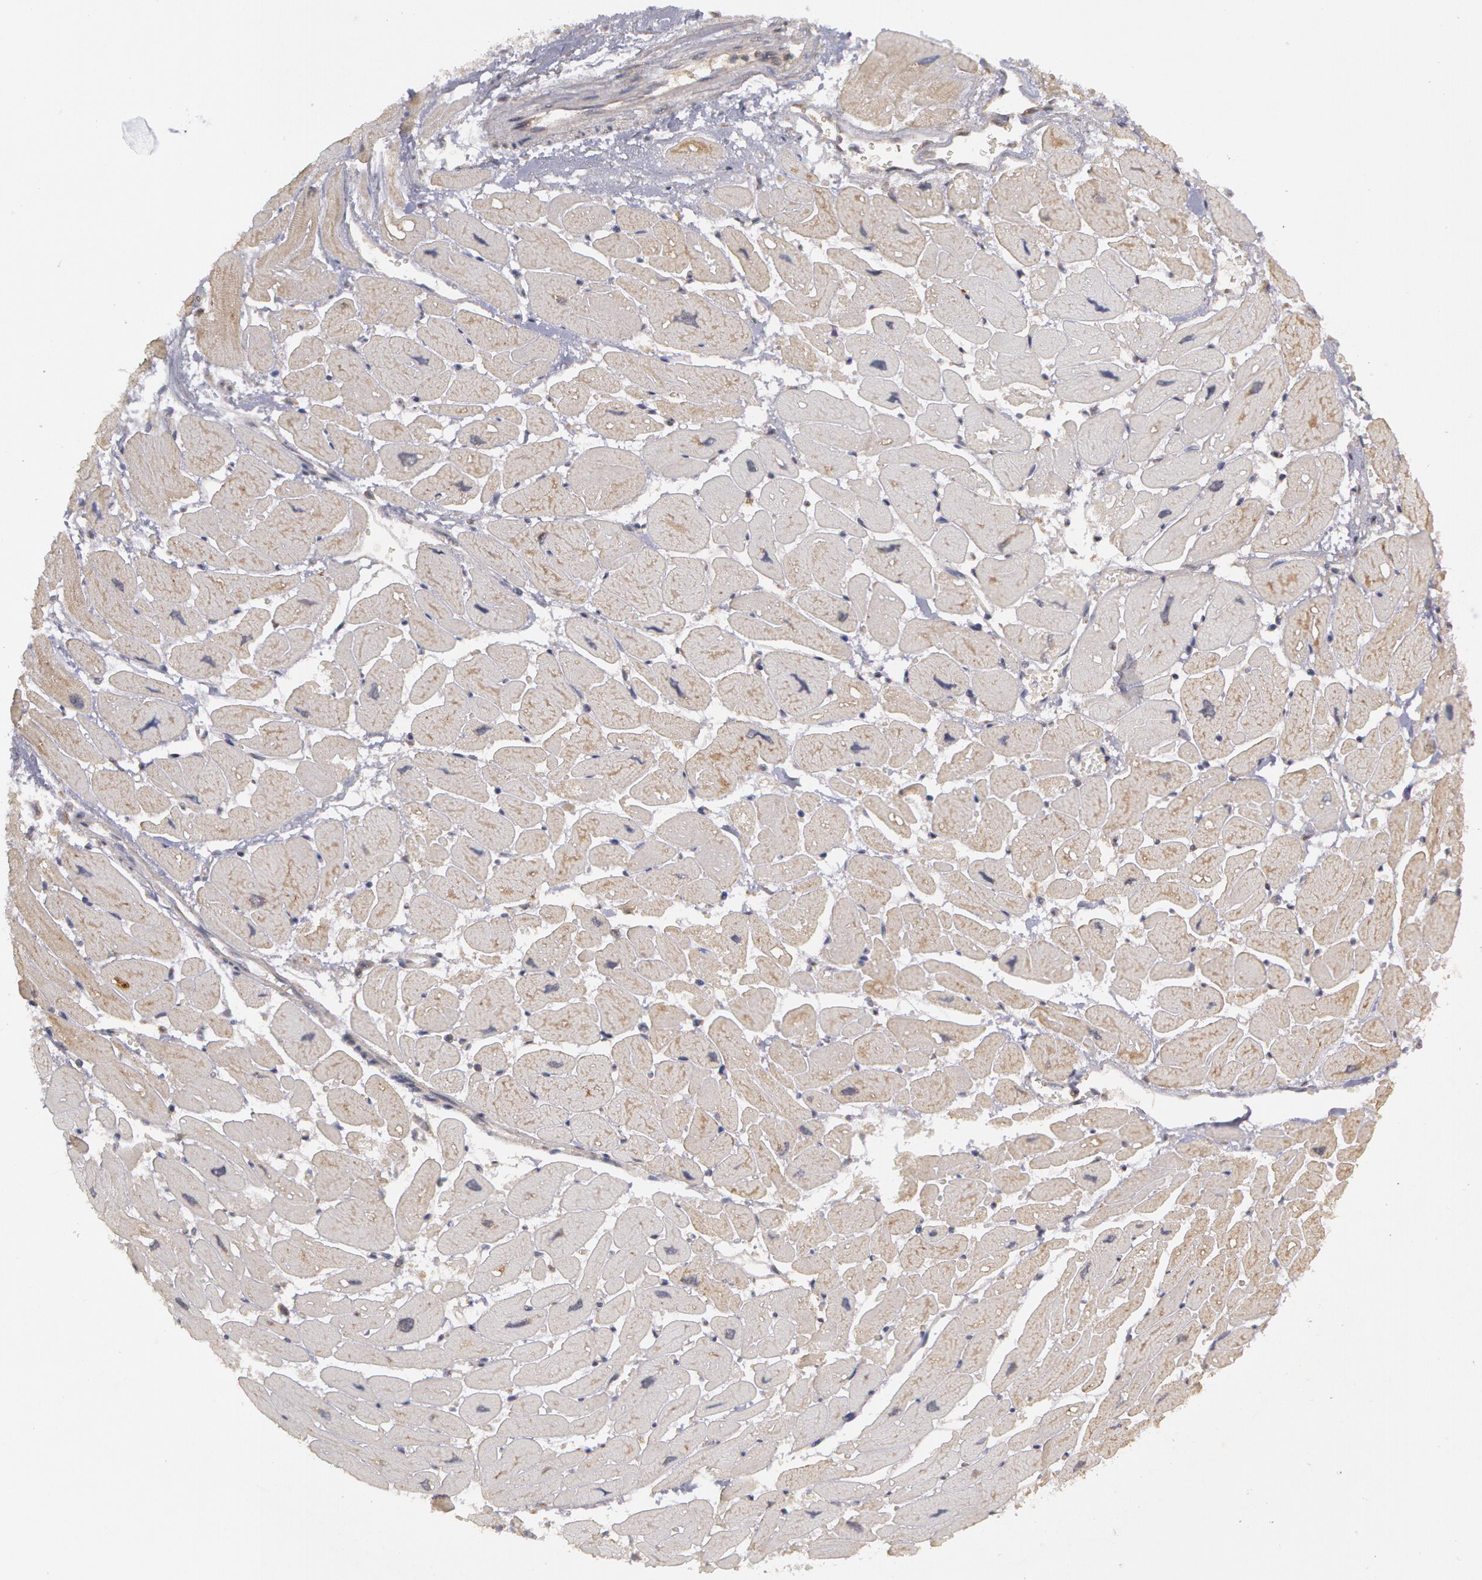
{"staining": {"intensity": "weak", "quantity": "25%-75%", "location": "cytoplasmic/membranous"}, "tissue": "heart muscle", "cell_type": "Cardiomyocytes", "image_type": "normal", "snomed": [{"axis": "morphology", "description": "Normal tissue, NOS"}, {"axis": "topography", "description": "Heart"}], "caption": "IHC photomicrograph of unremarkable human heart muscle stained for a protein (brown), which exhibits low levels of weak cytoplasmic/membranous expression in approximately 25%-75% of cardiomyocytes.", "gene": "GLIS1", "patient": {"sex": "female", "age": 54}}